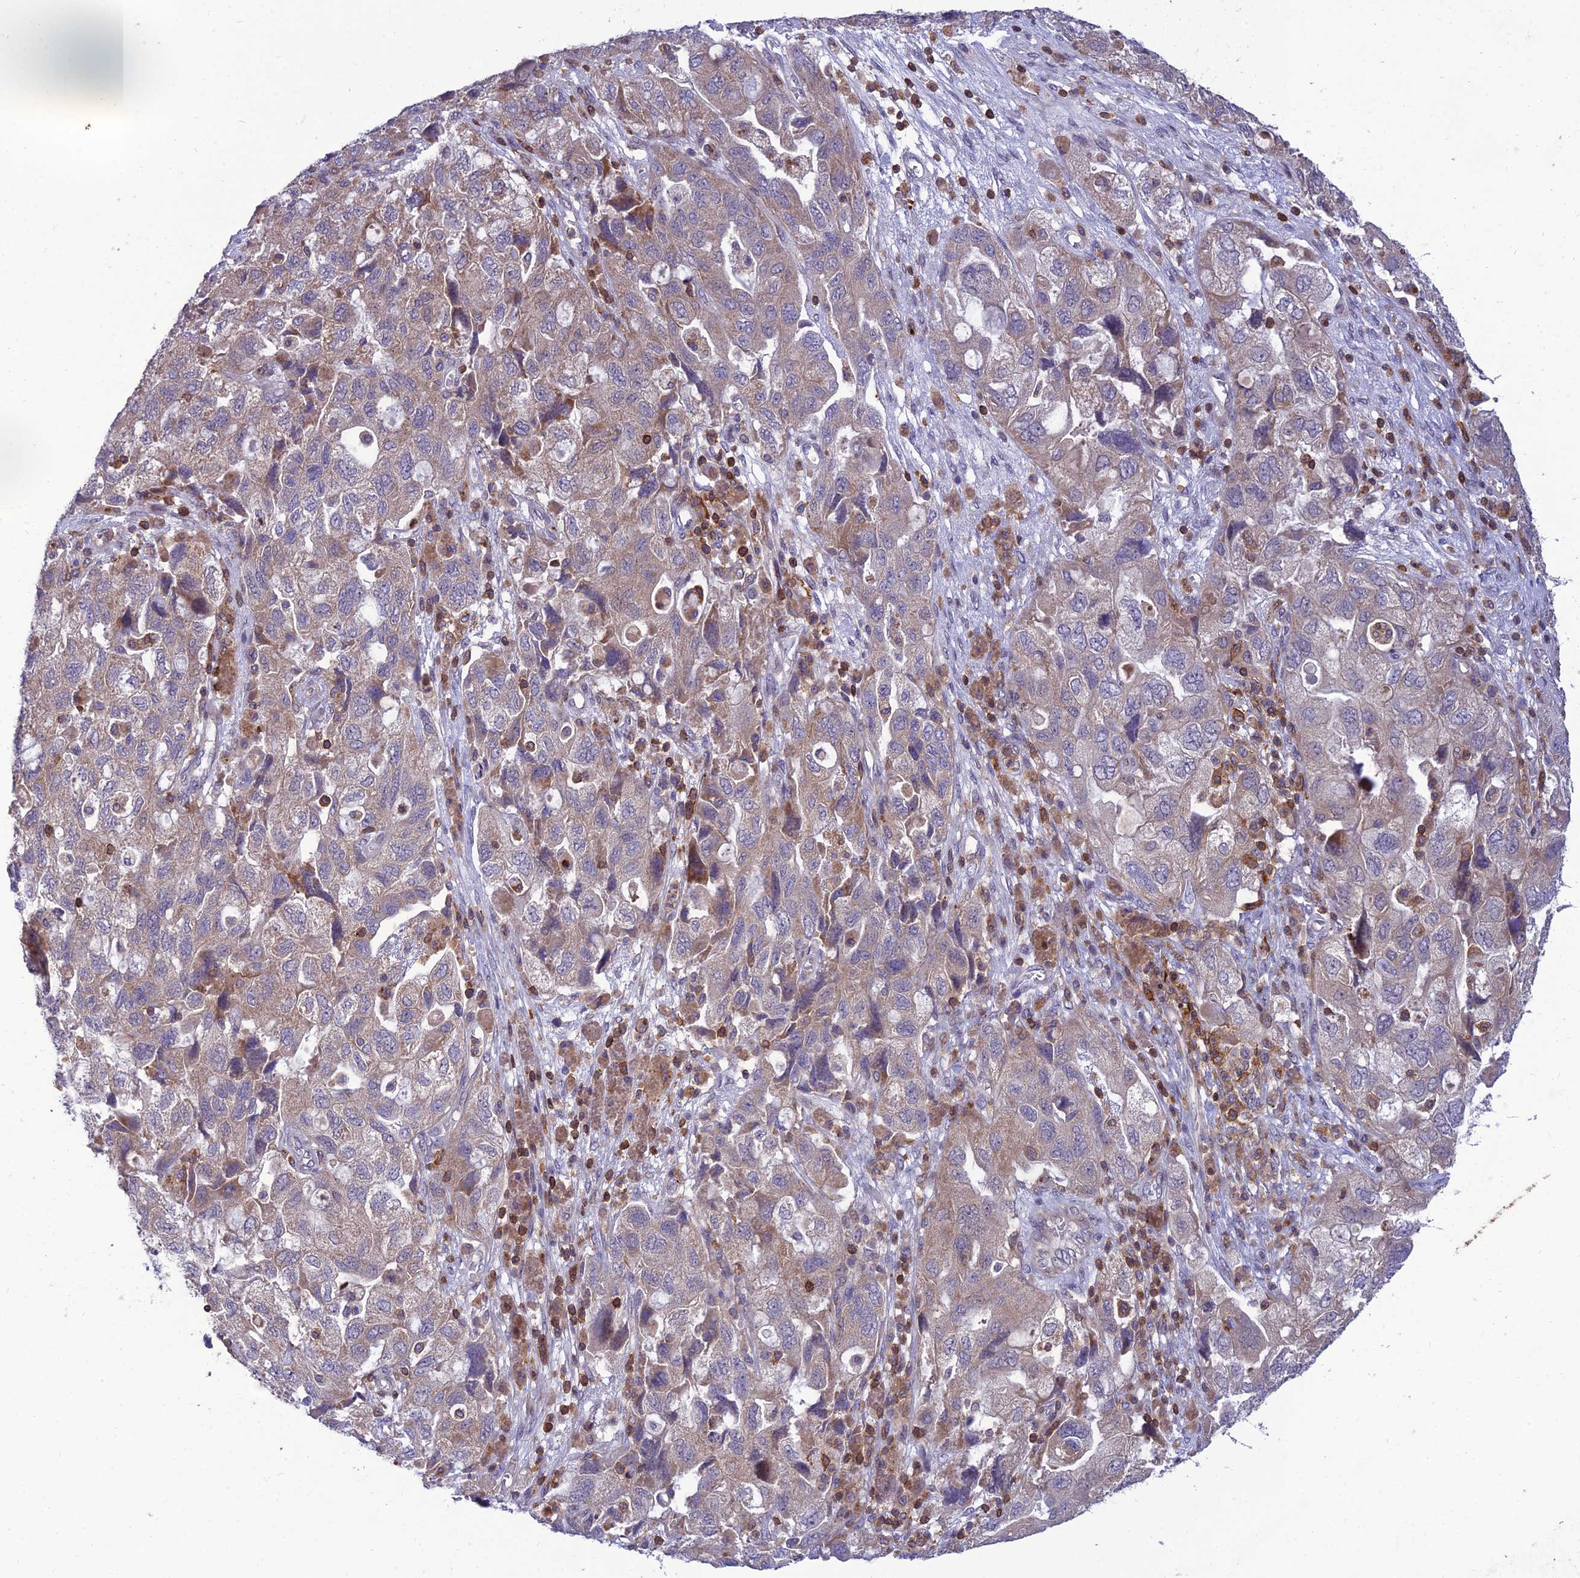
{"staining": {"intensity": "weak", "quantity": "25%-75%", "location": "cytoplasmic/membranous"}, "tissue": "ovarian cancer", "cell_type": "Tumor cells", "image_type": "cancer", "snomed": [{"axis": "morphology", "description": "Carcinoma, NOS"}, {"axis": "morphology", "description": "Cystadenocarcinoma, serous, NOS"}, {"axis": "topography", "description": "Ovary"}], "caption": "Ovarian cancer (serous cystadenocarcinoma) was stained to show a protein in brown. There is low levels of weak cytoplasmic/membranous positivity in about 25%-75% of tumor cells.", "gene": "FAM76A", "patient": {"sex": "female", "age": 69}}